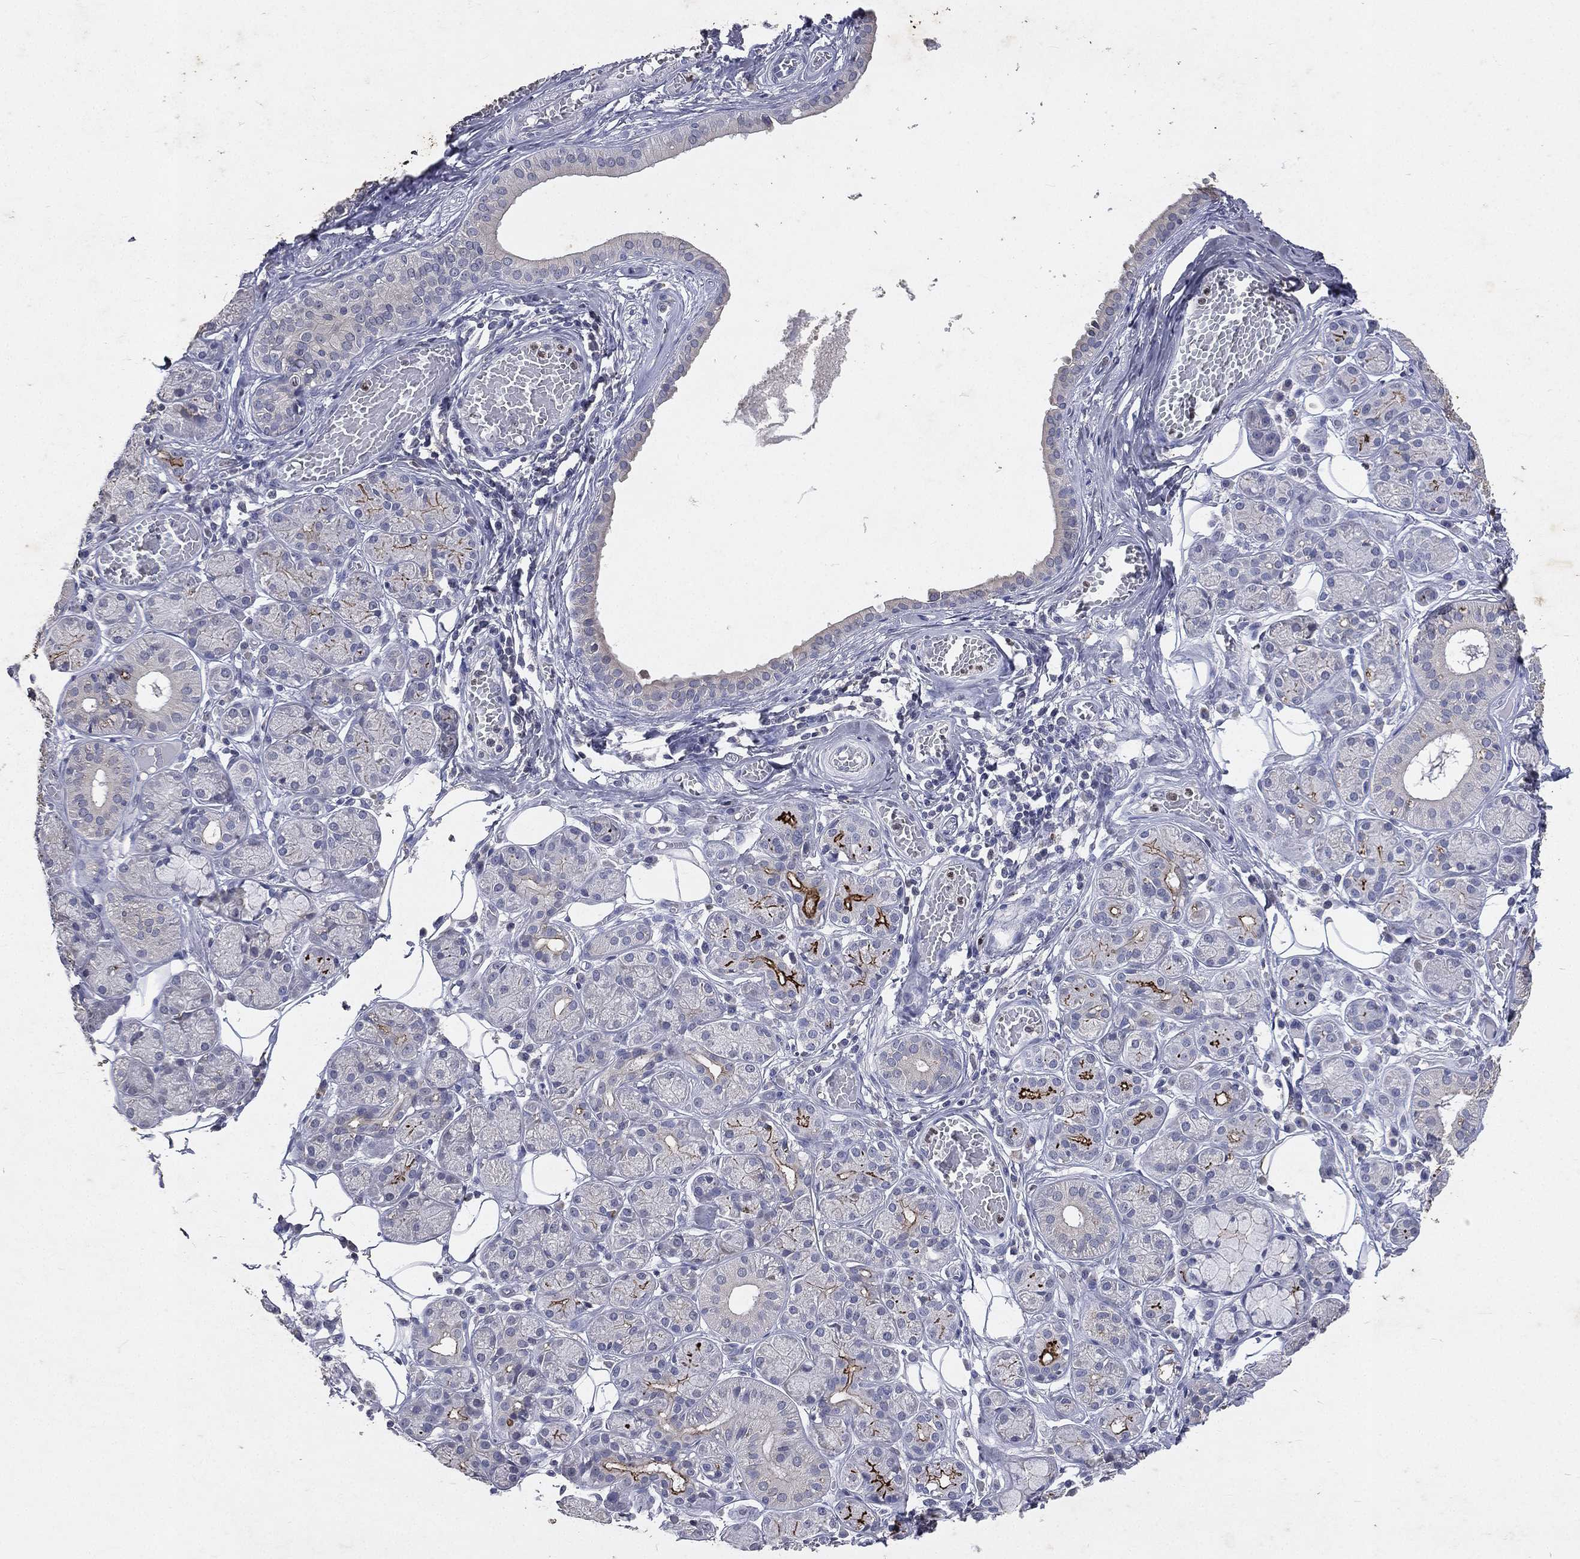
{"staining": {"intensity": "strong", "quantity": "<25%", "location": "cytoplasmic/membranous"}, "tissue": "salivary gland", "cell_type": "Glandular cells", "image_type": "normal", "snomed": [{"axis": "morphology", "description": "Normal tissue, NOS"}, {"axis": "topography", "description": "Salivary gland"}, {"axis": "topography", "description": "Peripheral nerve tissue"}], "caption": "Immunohistochemistry (IHC) micrograph of normal human salivary gland stained for a protein (brown), which exhibits medium levels of strong cytoplasmic/membranous staining in about <25% of glandular cells.", "gene": "SLC34A2", "patient": {"sex": "male", "age": 71}}